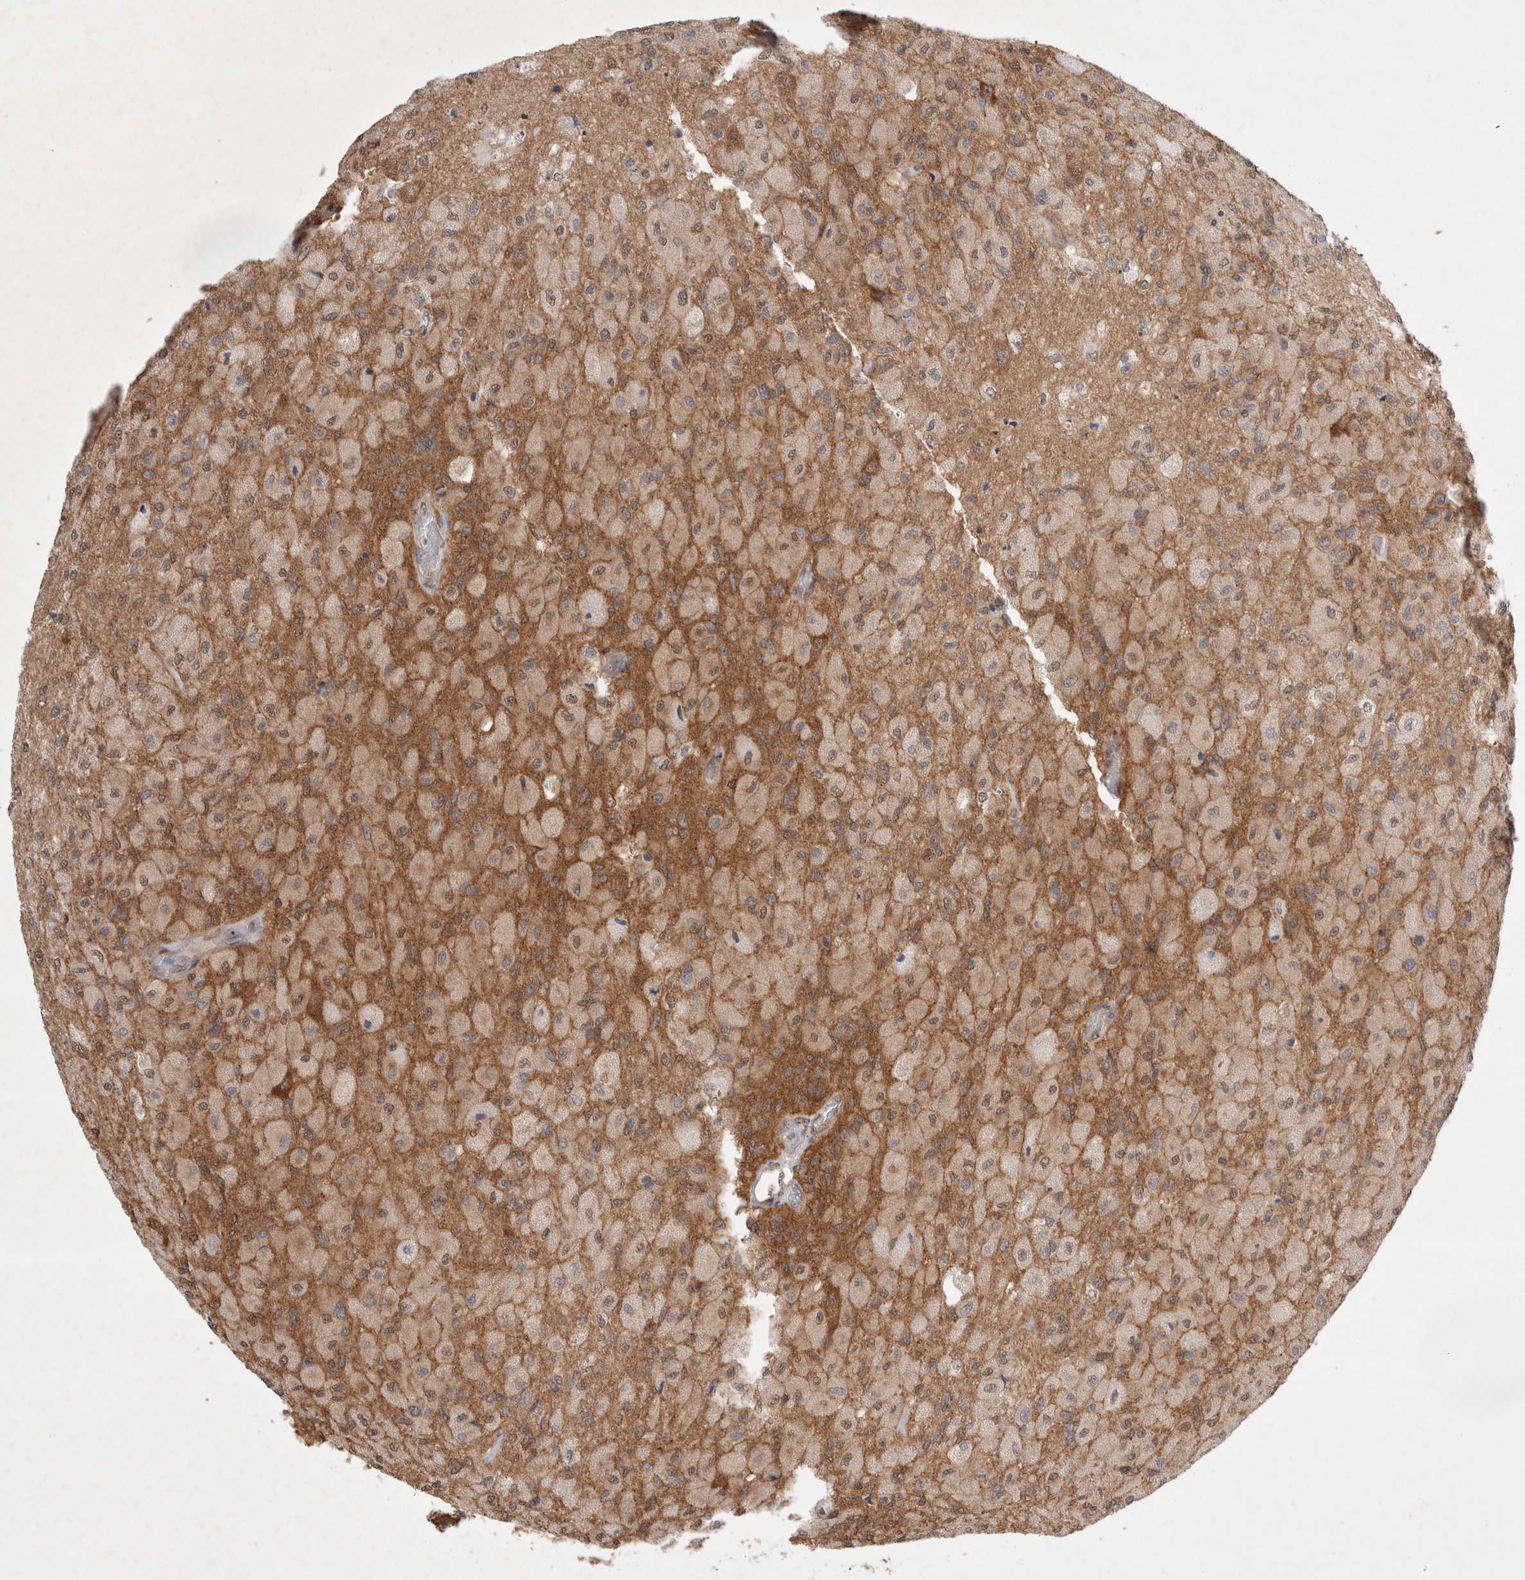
{"staining": {"intensity": "weak", "quantity": "<25%", "location": "cytoplasmic/membranous"}, "tissue": "glioma", "cell_type": "Tumor cells", "image_type": "cancer", "snomed": [{"axis": "morphology", "description": "Normal tissue, NOS"}, {"axis": "morphology", "description": "Glioma, malignant, High grade"}, {"axis": "topography", "description": "Cerebral cortex"}], "caption": "Immunohistochemistry histopathology image of human malignant glioma (high-grade) stained for a protein (brown), which demonstrates no expression in tumor cells.", "gene": "WIPF2", "patient": {"sex": "male", "age": 77}}